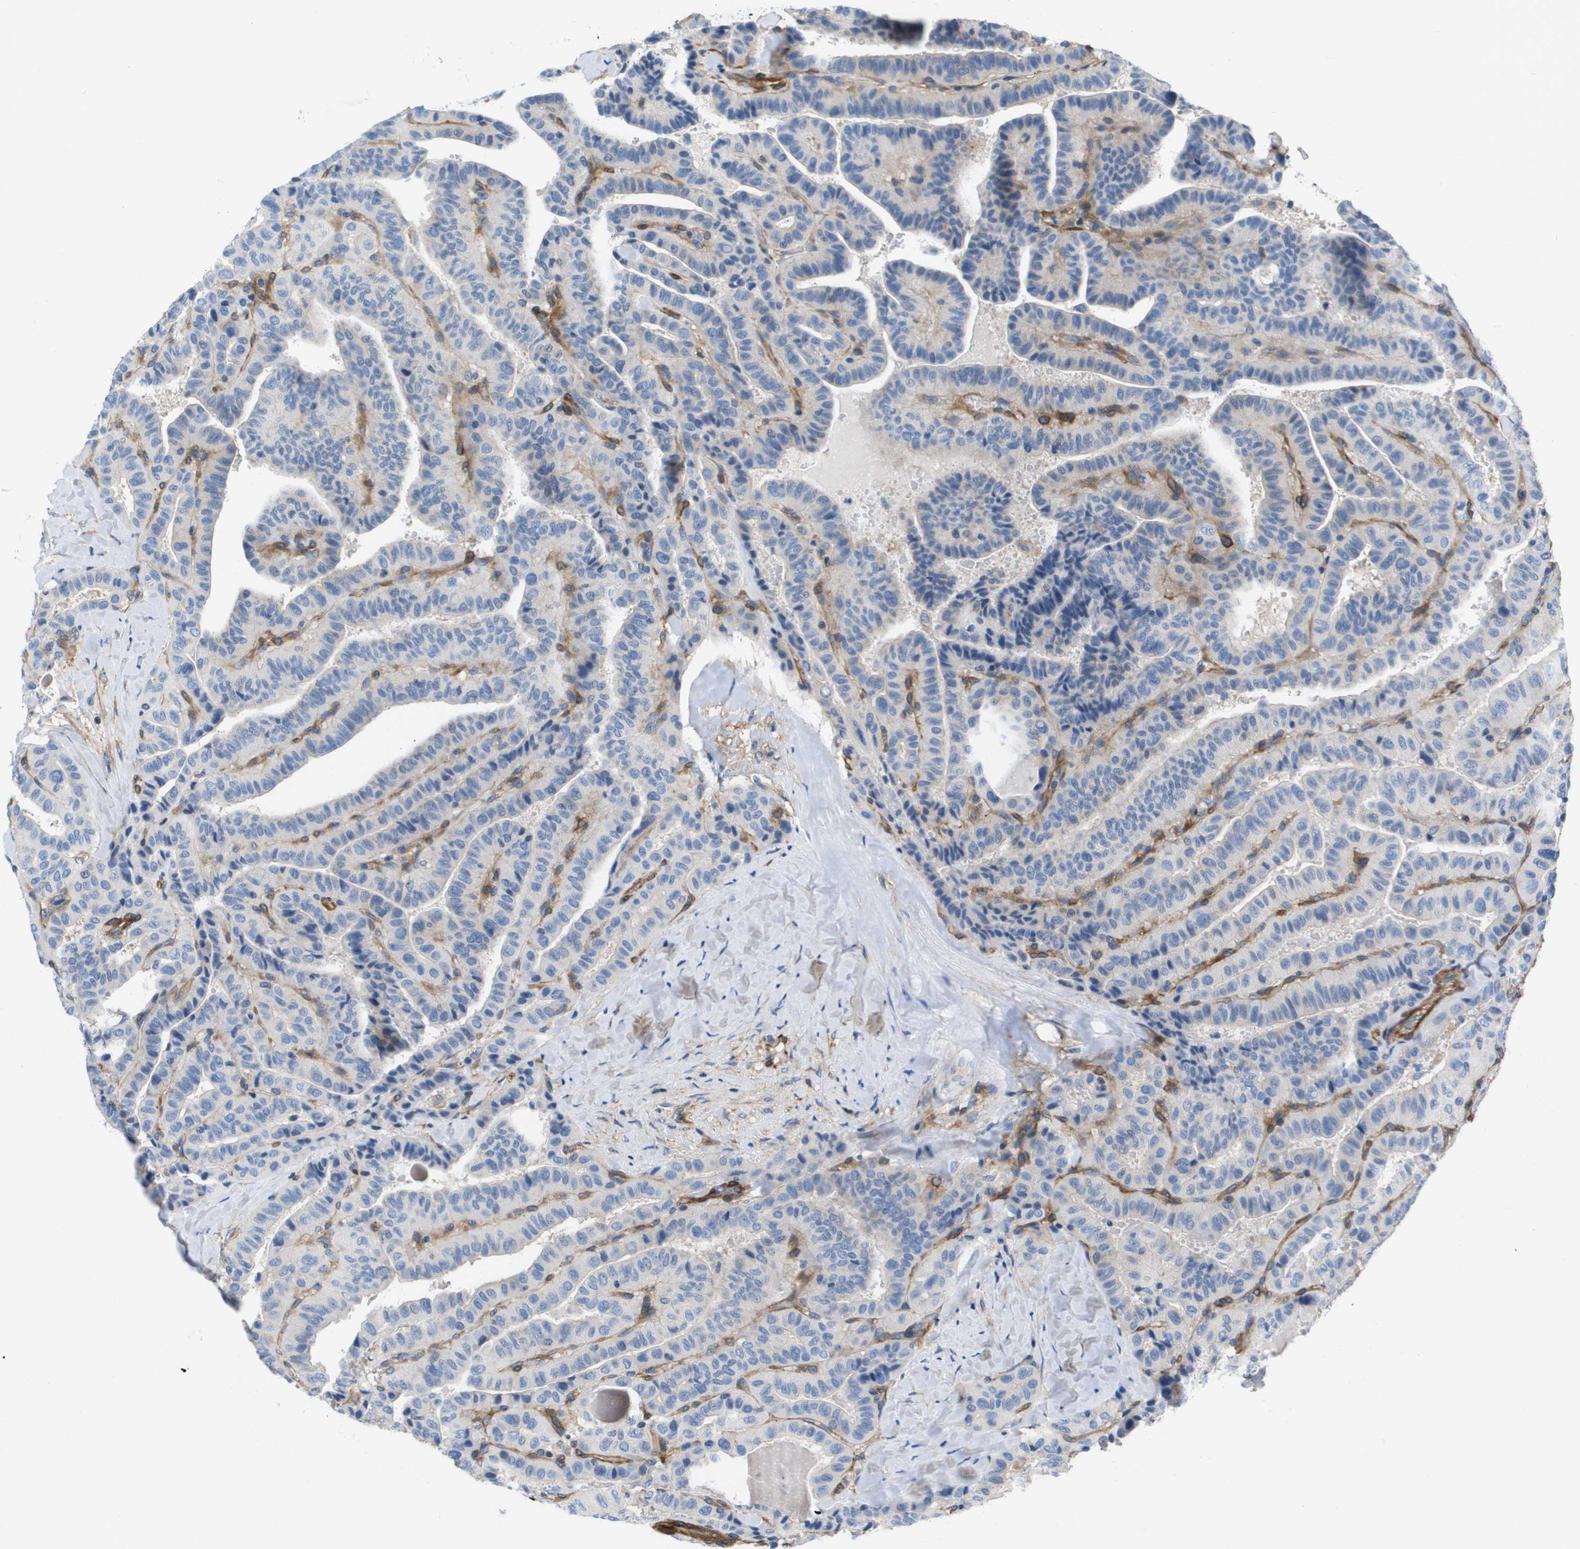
{"staining": {"intensity": "negative", "quantity": "none", "location": "none"}, "tissue": "thyroid cancer", "cell_type": "Tumor cells", "image_type": "cancer", "snomed": [{"axis": "morphology", "description": "Papillary adenocarcinoma, NOS"}, {"axis": "topography", "description": "Thyroid gland"}], "caption": "DAB (3,3'-diaminobenzidine) immunohistochemical staining of human thyroid cancer (papillary adenocarcinoma) demonstrates no significant expression in tumor cells.", "gene": "LPP", "patient": {"sex": "male", "age": 77}}